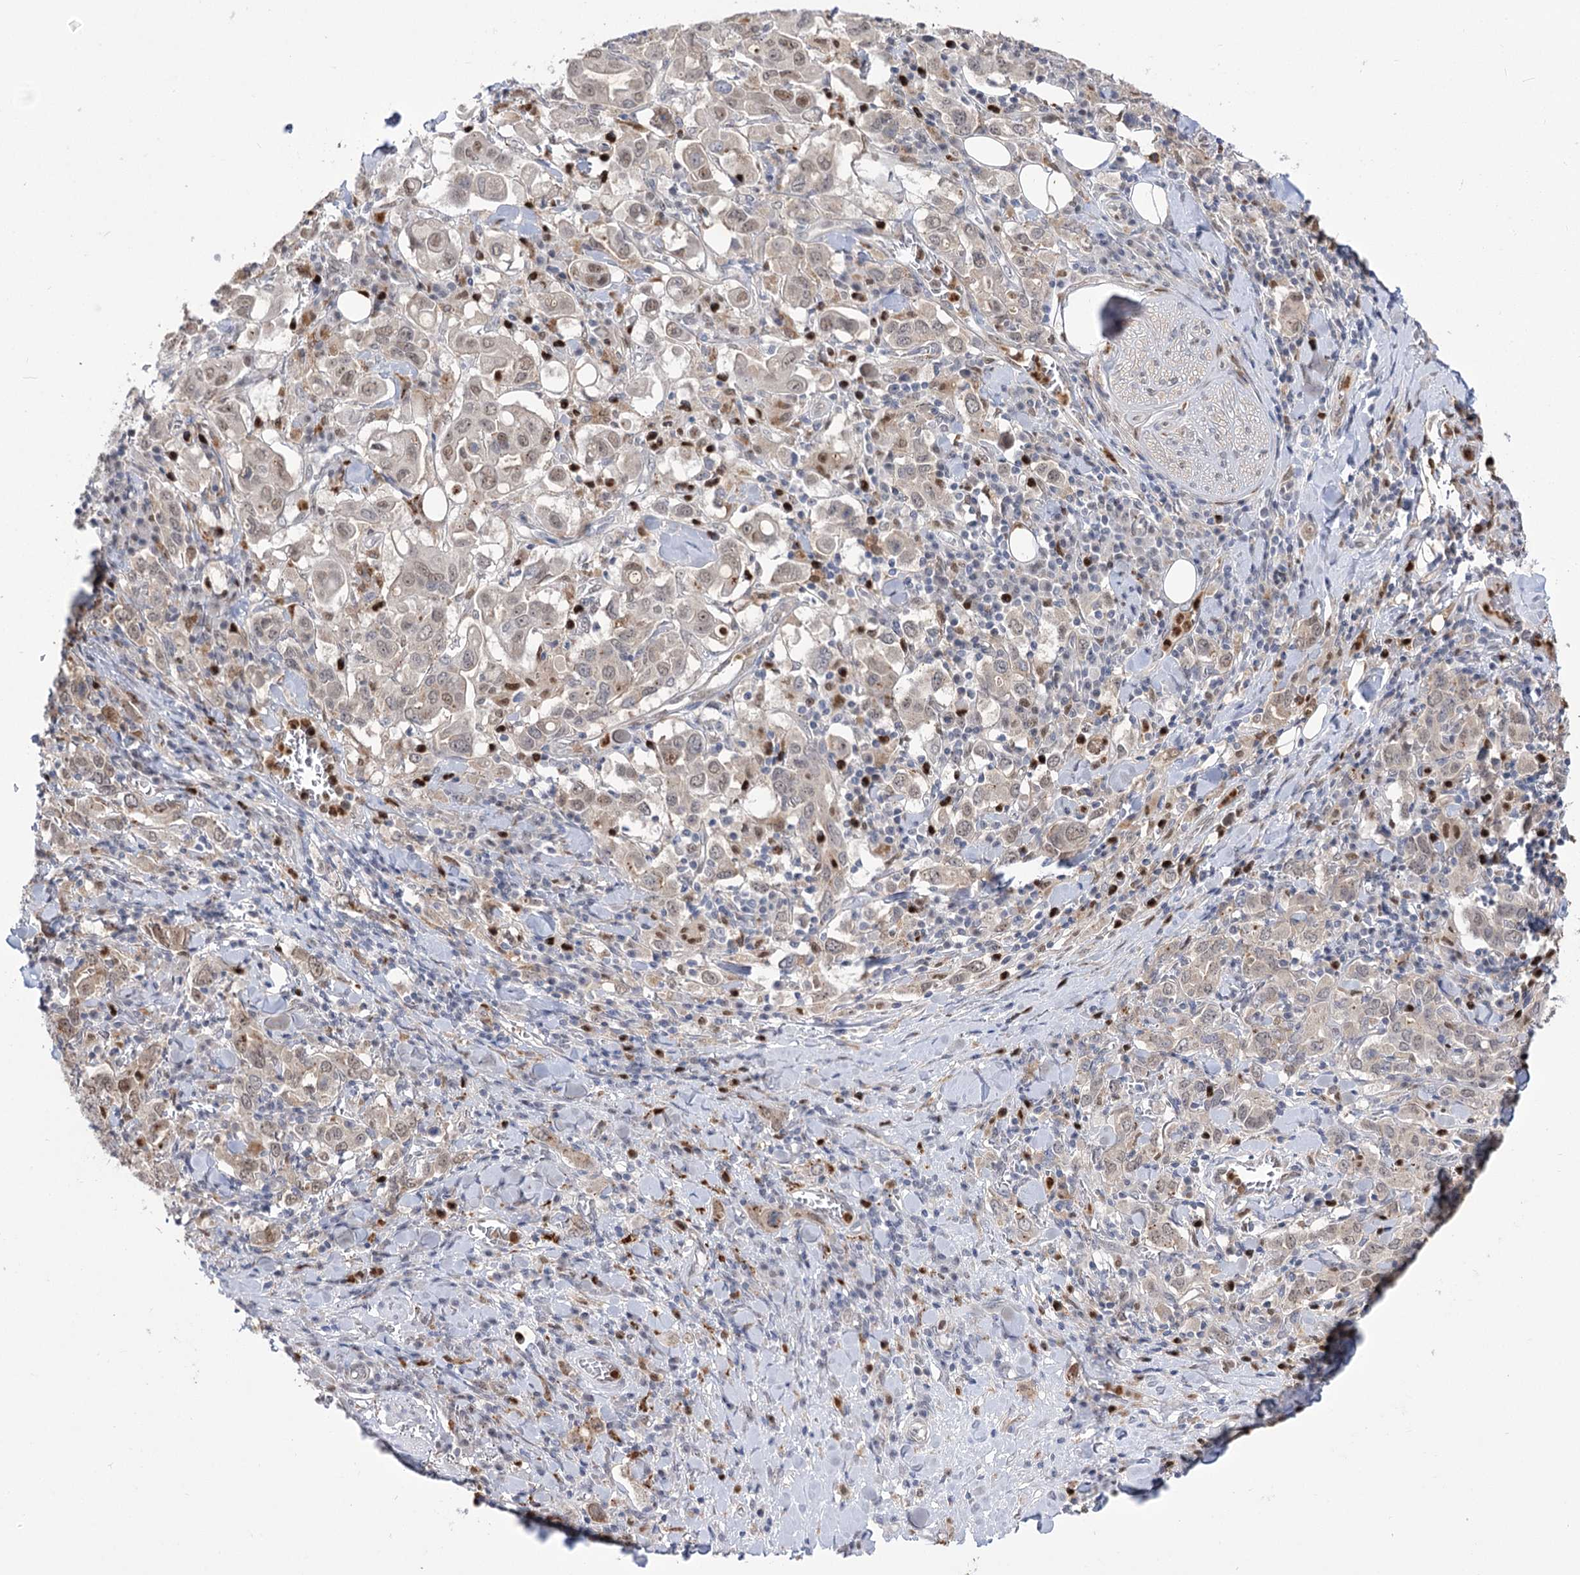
{"staining": {"intensity": "weak", "quantity": "25%-75%", "location": "nuclear"}, "tissue": "stomach cancer", "cell_type": "Tumor cells", "image_type": "cancer", "snomed": [{"axis": "morphology", "description": "Adenocarcinoma, NOS"}, {"axis": "topography", "description": "Stomach, upper"}], "caption": "A brown stain highlights weak nuclear positivity of a protein in human stomach adenocarcinoma tumor cells. Immunohistochemistry (ihc) stains the protein in brown and the nuclei are stained blue.", "gene": "SIAE", "patient": {"sex": "male", "age": 62}}